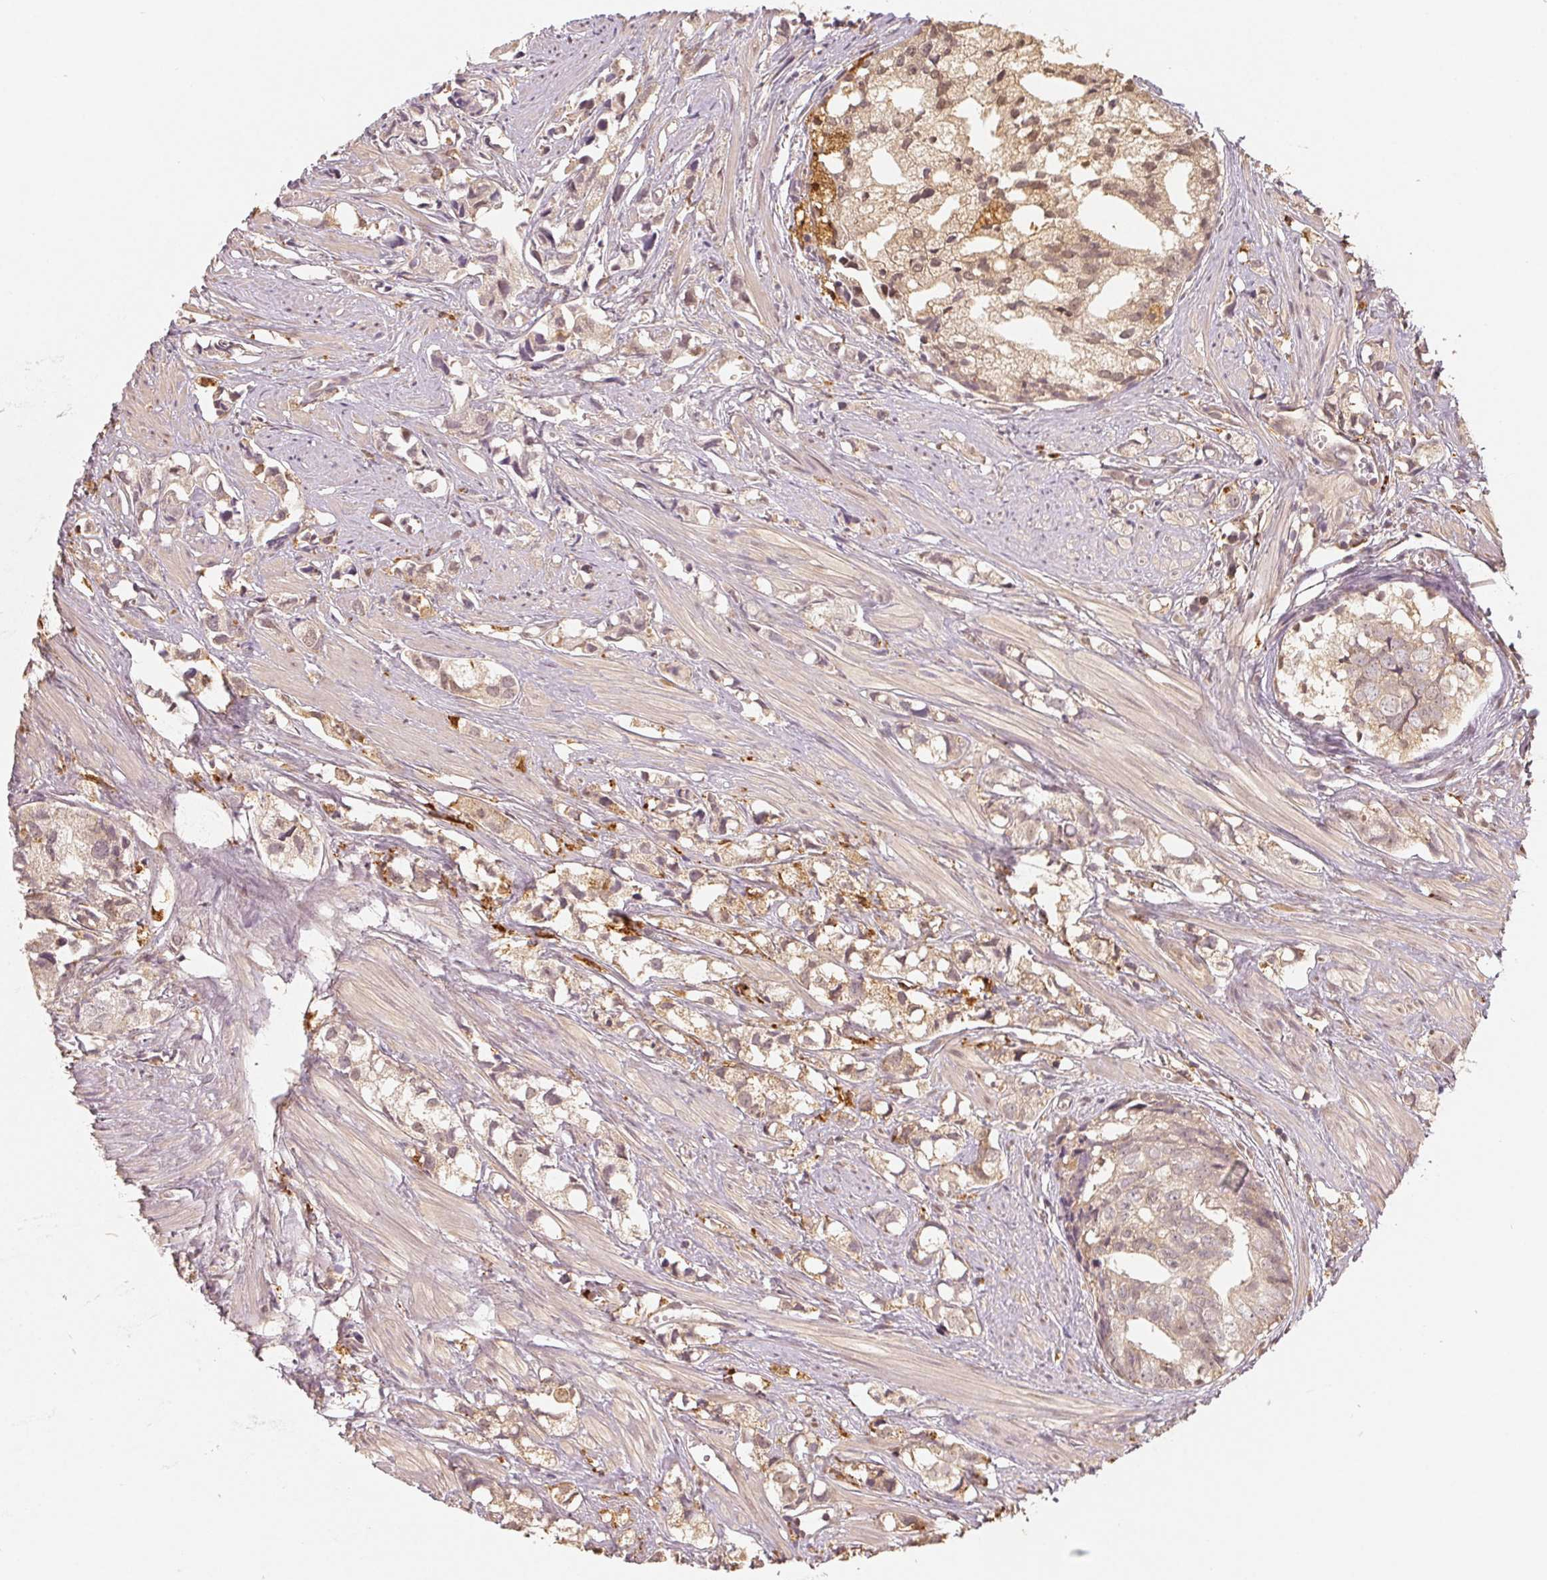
{"staining": {"intensity": "weak", "quantity": "25%-75%", "location": "nuclear"}, "tissue": "prostate cancer", "cell_type": "Tumor cells", "image_type": "cancer", "snomed": [{"axis": "morphology", "description": "Adenocarcinoma, High grade"}, {"axis": "topography", "description": "Prostate"}], "caption": "Immunohistochemistry (IHC) histopathology image of prostate cancer (high-grade adenocarcinoma) stained for a protein (brown), which exhibits low levels of weak nuclear staining in approximately 25%-75% of tumor cells.", "gene": "GUSB", "patient": {"sex": "male", "age": 58}}